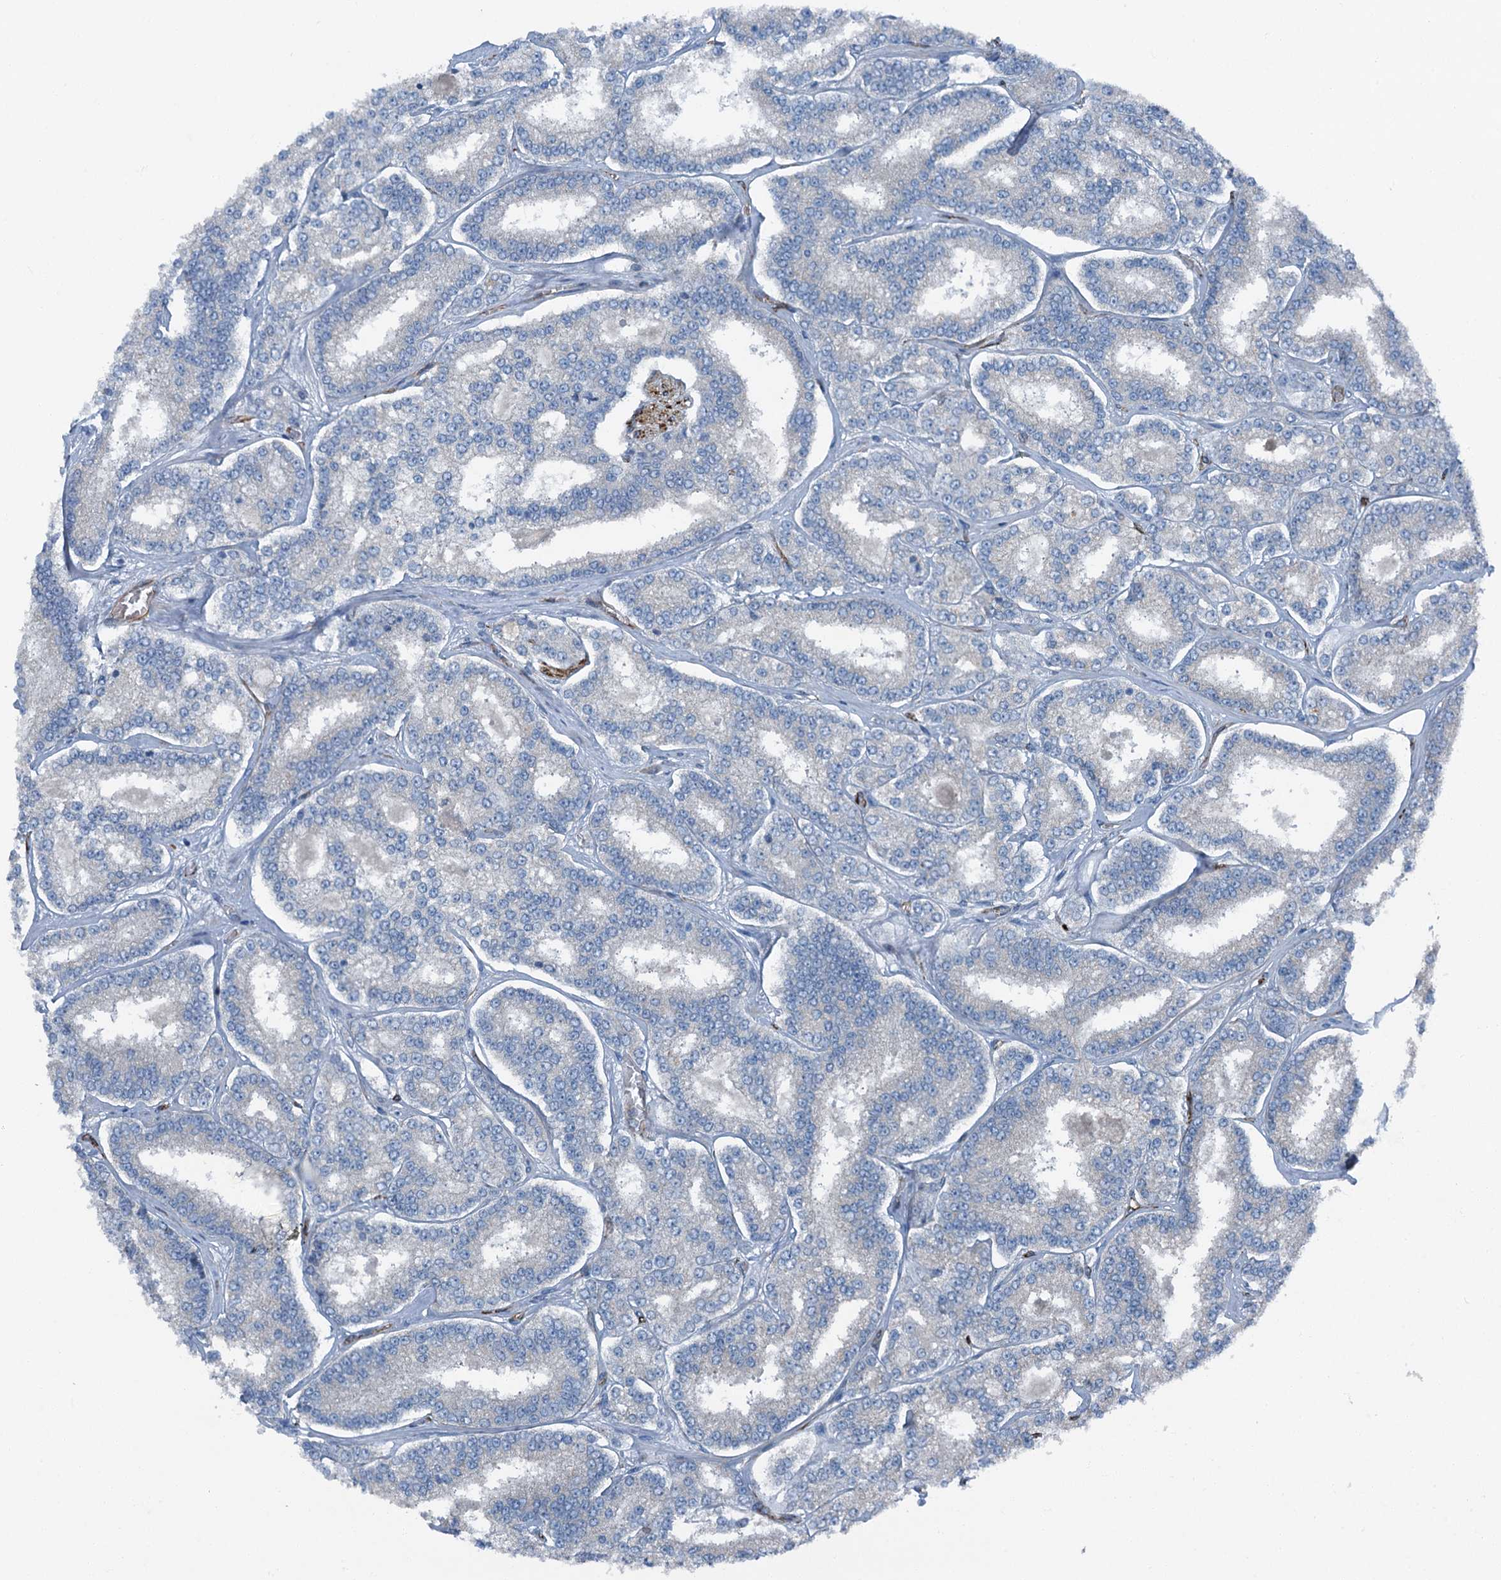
{"staining": {"intensity": "negative", "quantity": "none", "location": "none"}, "tissue": "prostate cancer", "cell_type": "Tumor cells", "image_type": "cancer", "snomed": [{"axis": "morphology", "description": "Normal tissue, NOS"}, {"axis": "morphology", "description": "Adenocarcinoma, High grade"}, {"axis": "topography", "description": "Prostate"}], "caption": "Prostate adenocarcinoma (high-grade) was stained to show a protein in brown. There is no significant staining in tumor cells.", "gene": "AXL", "patient": {"sex": "male", "age": 83}}